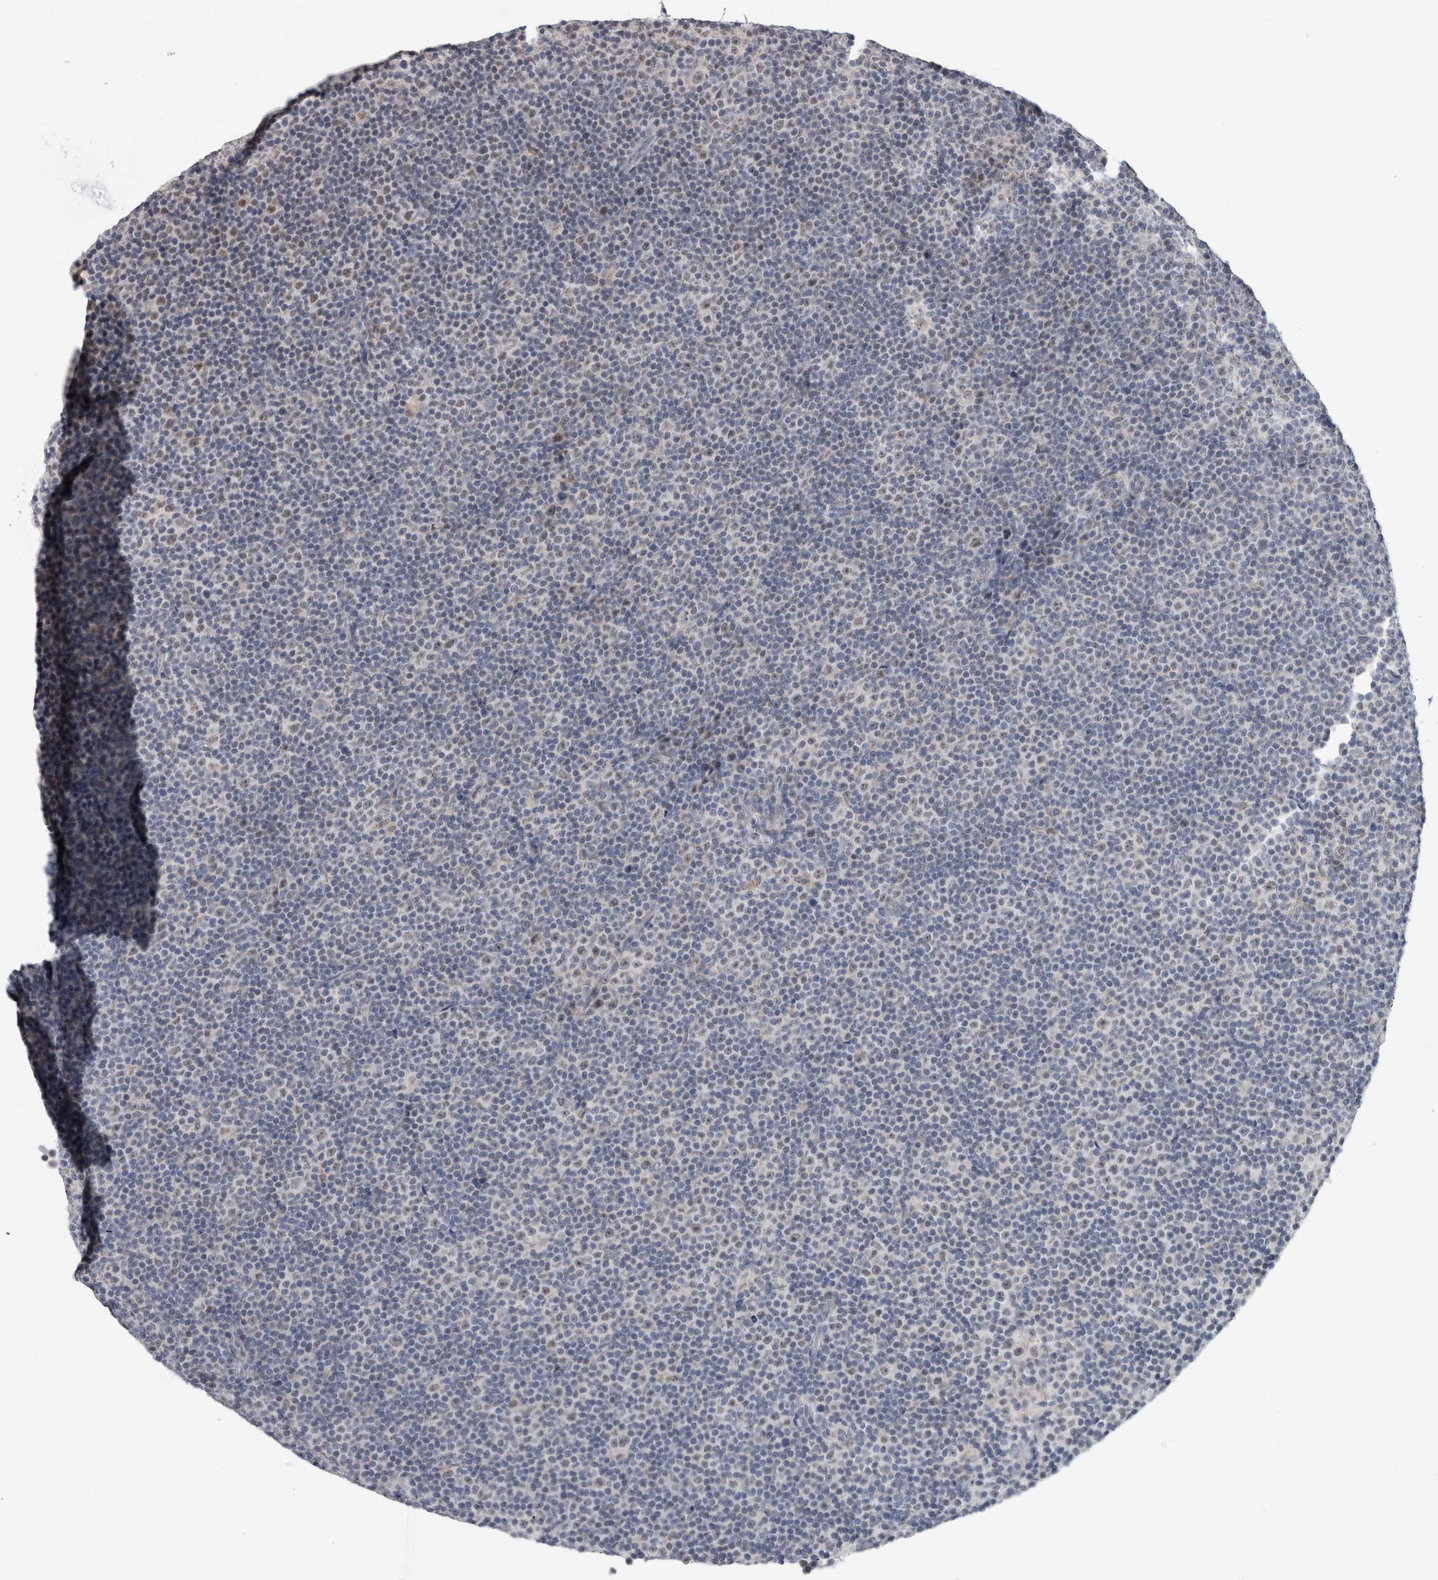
{"staining": {"intensity": "negative", "quantity": "none", "location": "none"}, "tissue": "lymphoma", "cell_type": "Tumor cells", "image_type": "cancer", "snomed": [{"axis": "morphology", "description": "Malignant lymphoma, non-Hodgkin's type, Low grade"}, {"axis": "topography", "description": "Lymph node"}], "caption": "Immunohistochemistry histopathology image of human lymphoma stained for a protein (brown), which displays no positivity in tumor cells.", "gene": "TMEM242", "patient": {"sex": "female", "age": 67}}